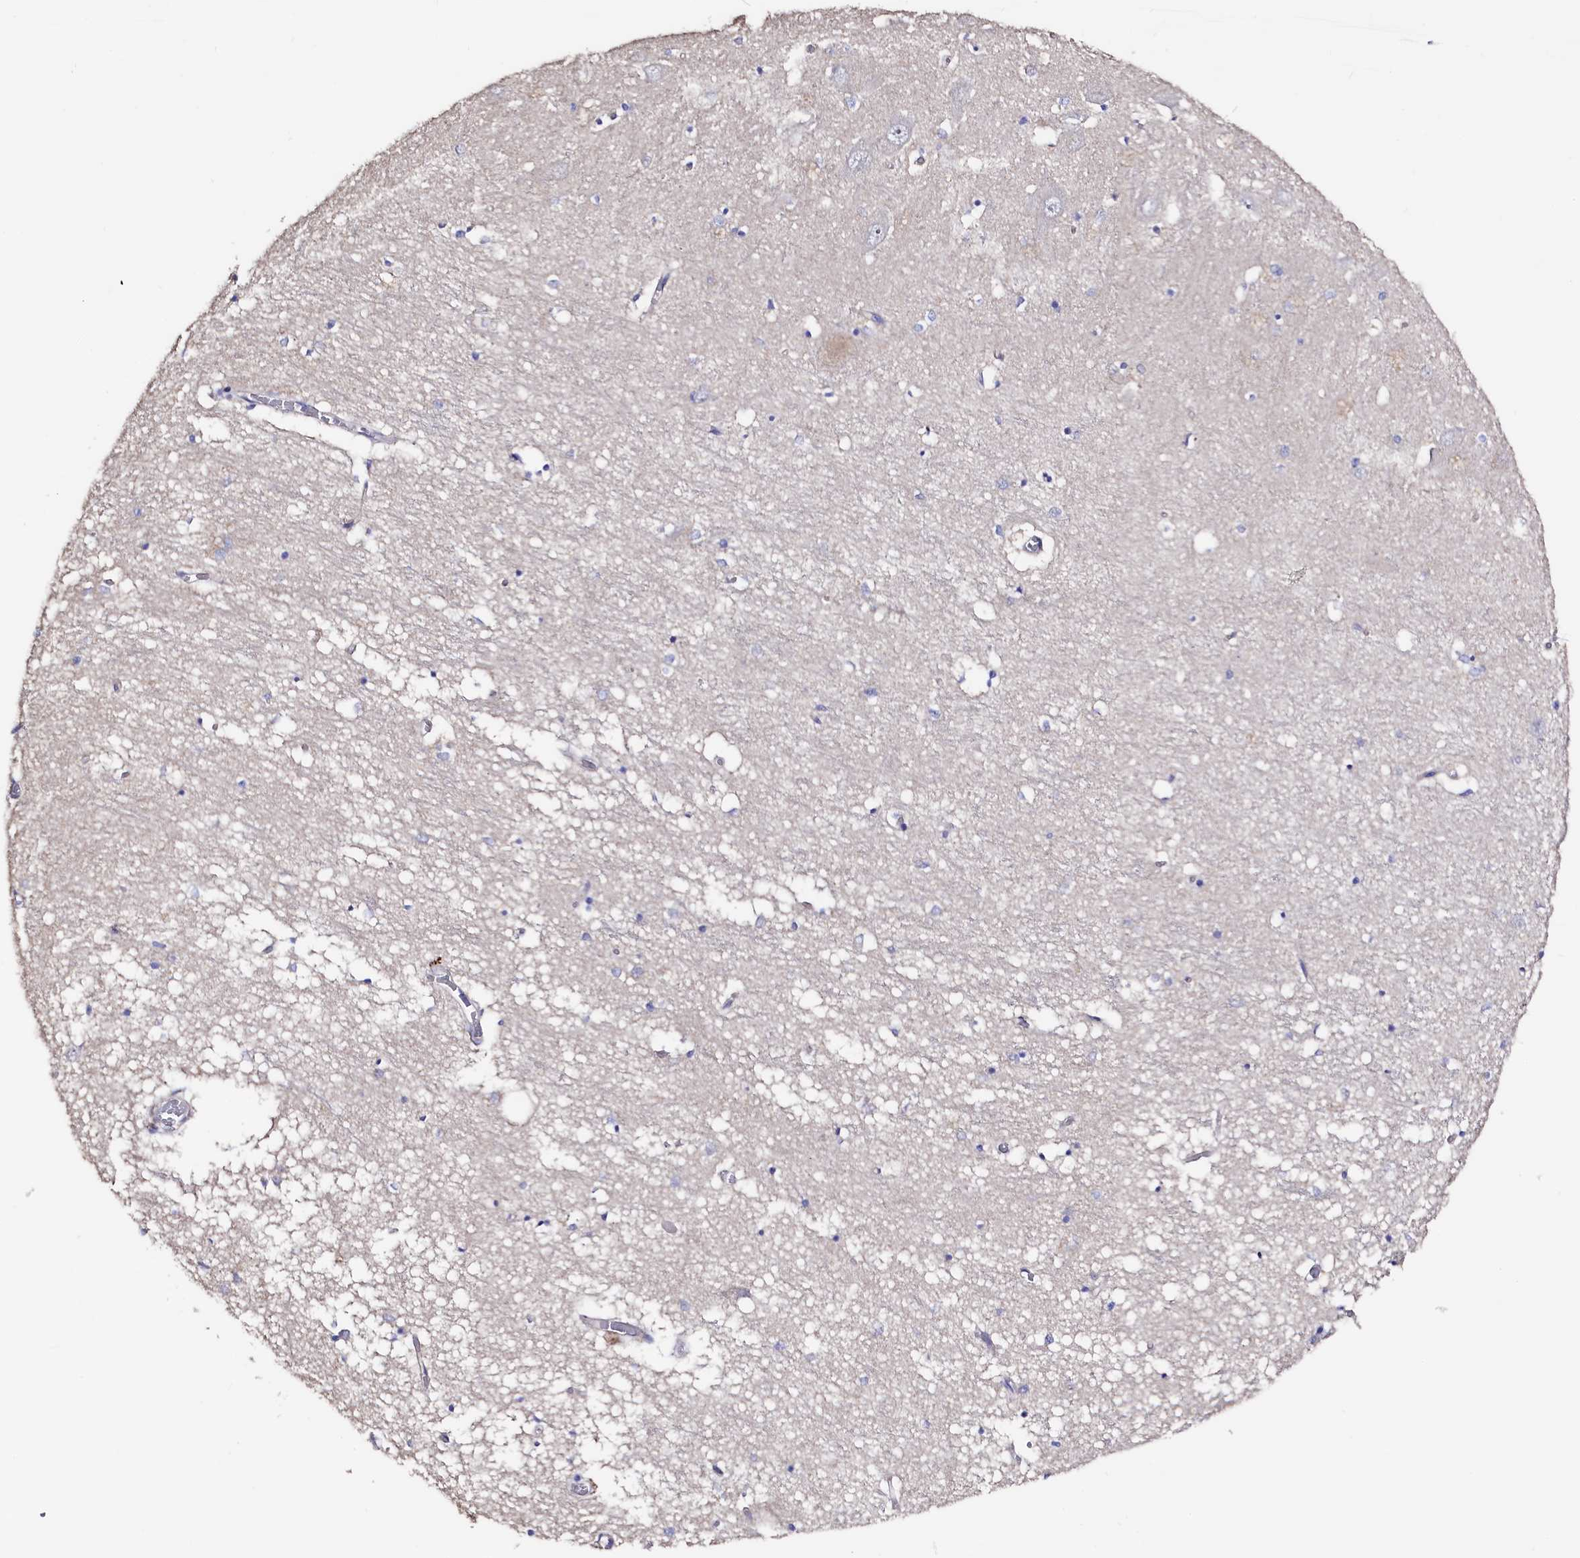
{"staining": {"intensity": "negative", "quantity": "none", "location": "none"}, "tissue": "hippocampus", "cell_type": "Glial cells", "image_type": "normal", "snomed": [{"axis": "morphology", "description": "Normal tissue, NOS"}, {"axis": "topography", "description": "Hippocampus"}], "caption": "This is an immunohistochemistry (IHC) histopathology image of normal human hippocampus. There is no positivity in glial cells.", "gene": "WNT8A", "patient": {"sex": "male", "age": 70}}